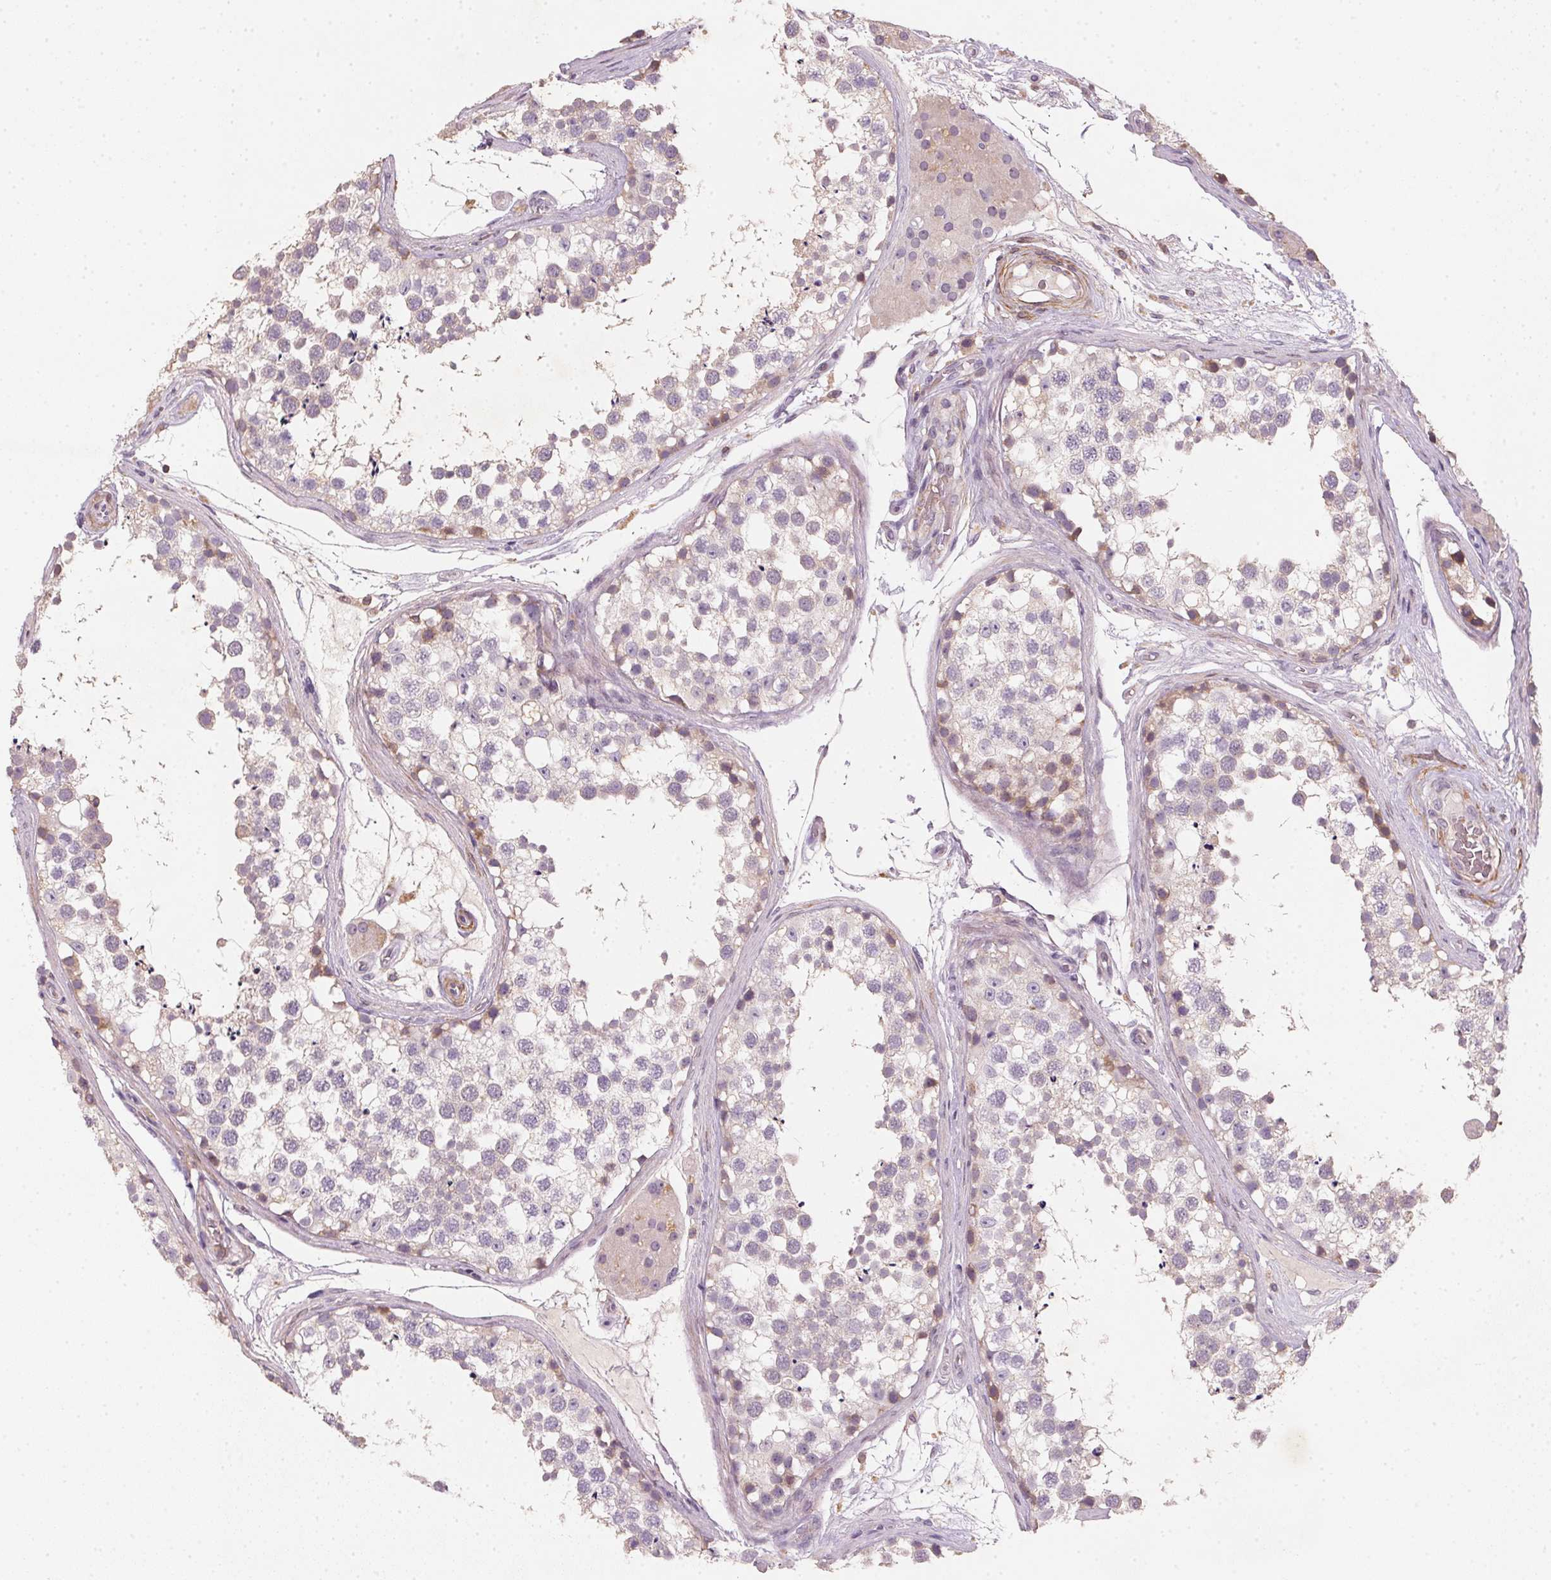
{"staining": {"intensity": "weak", "quantity": "<25%", "location": "cytoplasmic/membranous"}, "tissue": "testis", "cell_type": "Cells in seminiferous ducts", "image_type": "normal", "snomed": [{"axis": "morphology", "description": "Normal tissue, NOS"}, {"axis": "morphology", "description": "Seminoma, NOS"}, {"axis": "topography", "description": "Testis"}], "caption": "IHC histopathology image of normal testis stained for a protein (brown), which demonstrates no positivity in cells in seminiferous ducts.", "gene": "KCNK15", "patient": {"sex": "male", "age": 65}}